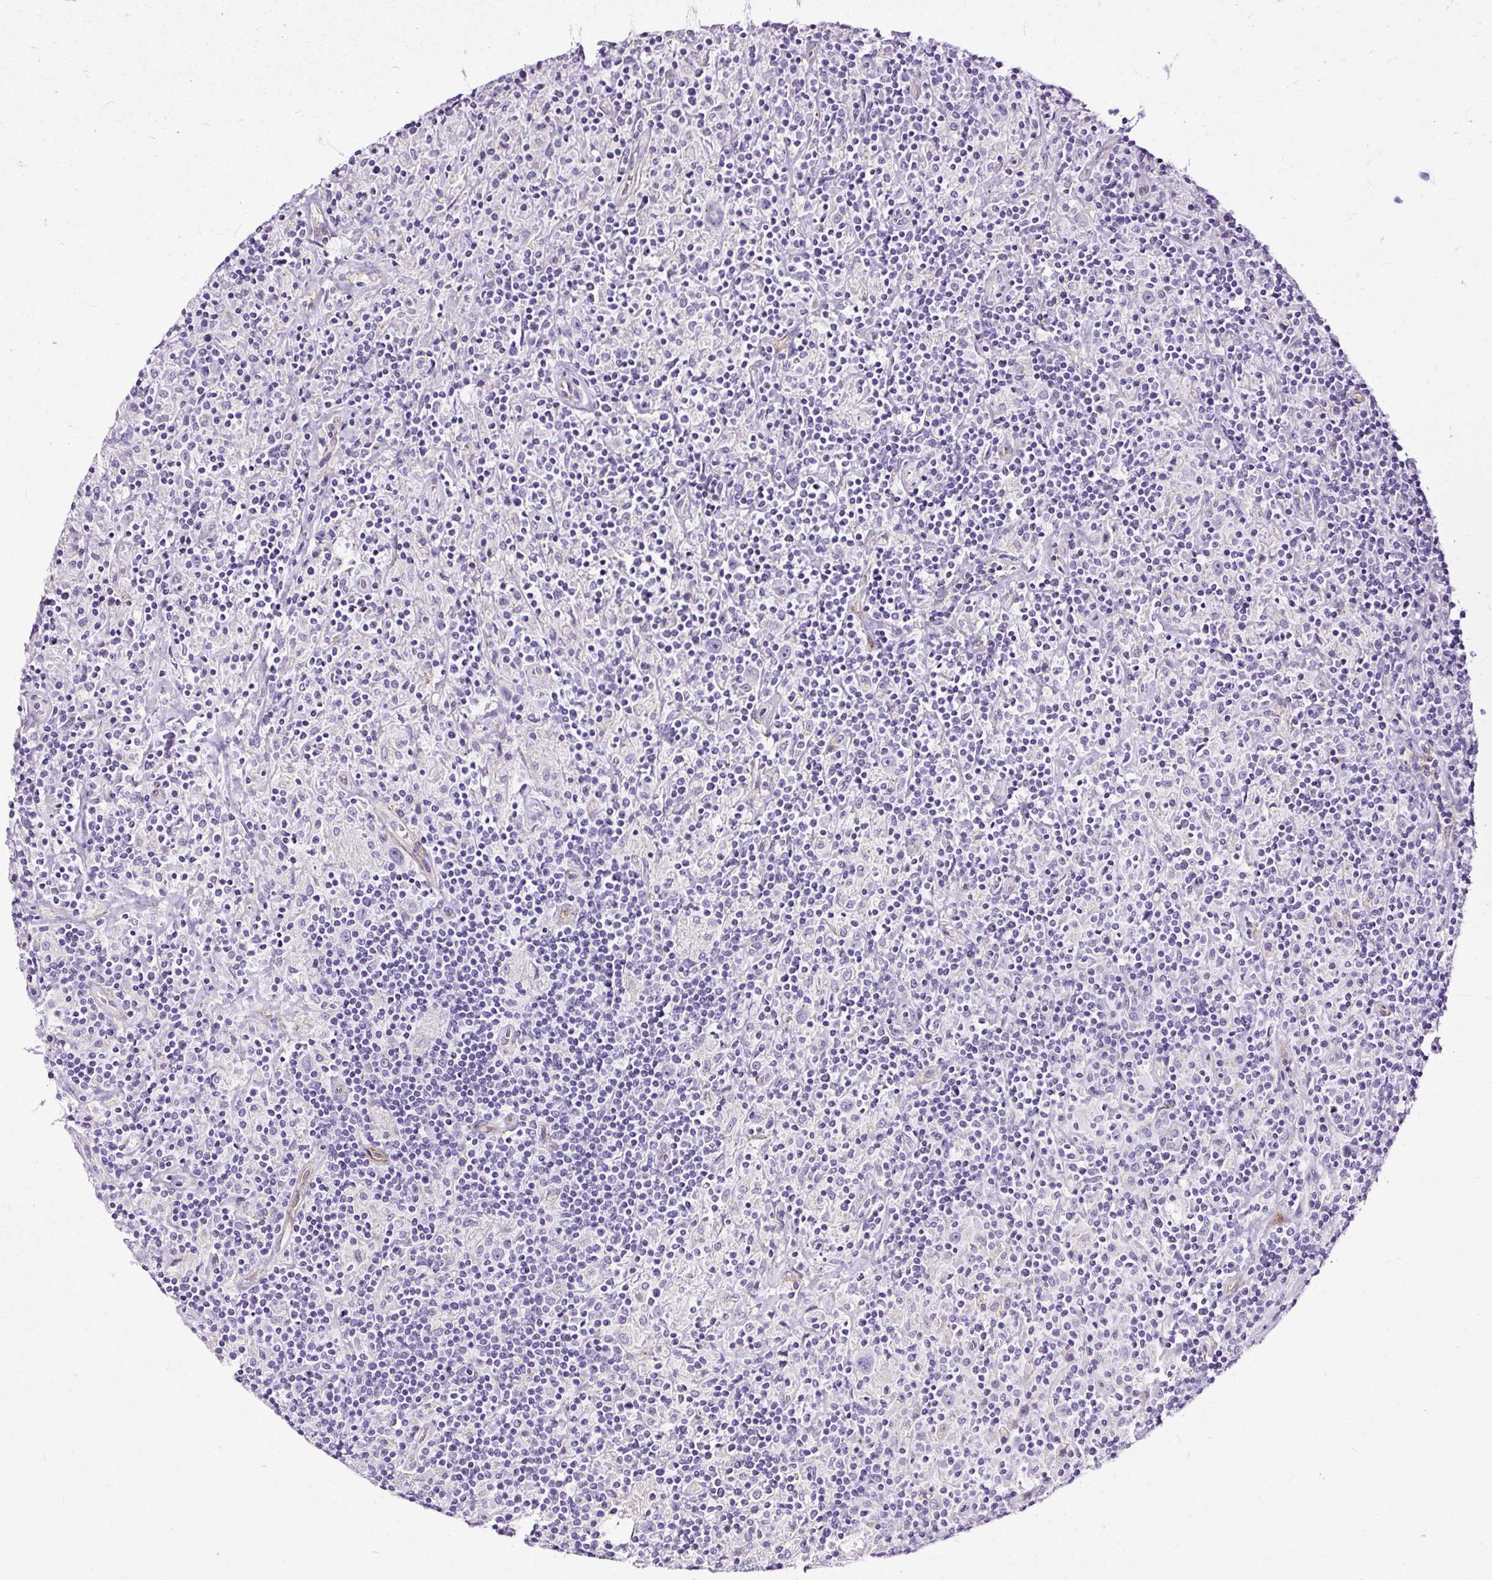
{"staining": {"intensity": "negative", "quantity": "none", "location": "none"}, "tissue": "lymphoma", "cell_type": "Tumor cells", "image_type": "cancer", "snomed": [{"axis": "morphology", "description": "Hodgkin's disease, NOS"}, {"axis": "topography", "description": "Lymph node"}], "caption": "IHC micrograph of neoplastic tissue: human lymphoma stained with DAB (3,3'-diaminobenzidine) reveals no significant protein staining in tumor cells.", "gene": "SLC7A8", "patient": {"sex": "male", "age": 70}}